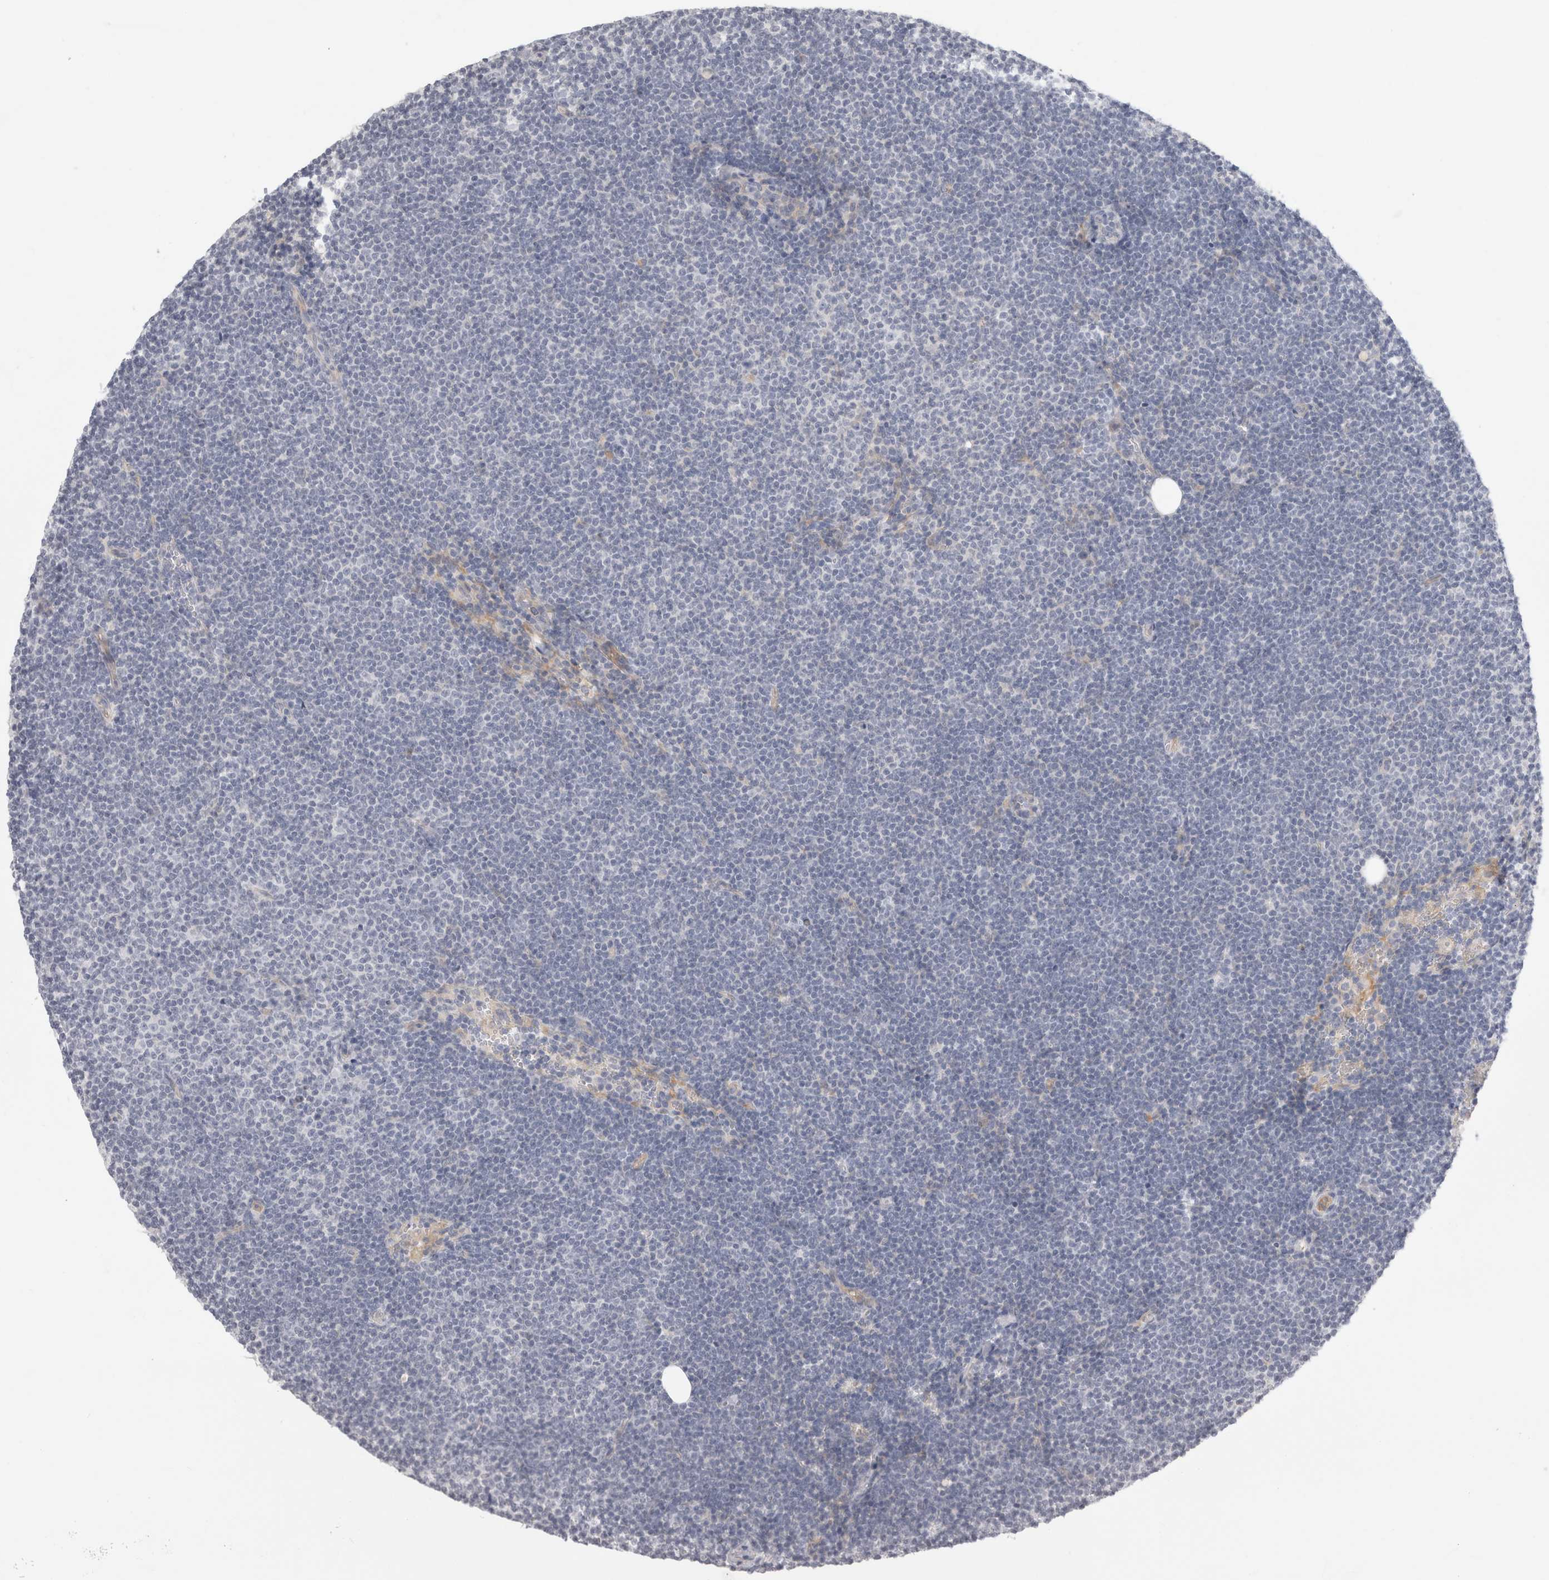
{"staining": {"intensity": "negative", "quantity": "none", "location": "none"}, "tissue": "lymphoma", "cell_type": "Tumor cells", "image_type": "cancer", "snomed": [{"axis": "morphology", "description": "Malignant lymphoma, non-Hodgkin's type, Low grade"}, {"axis": "topography", "description": "Lymph node"}], "caption": "The micrograph exhibits no significant staining in tumor cells of low-grade malignant lymphoma, non-Hodgkin's type.", "gene": "FBLIM1", "patient": {"sex": "female", "age": 53}}